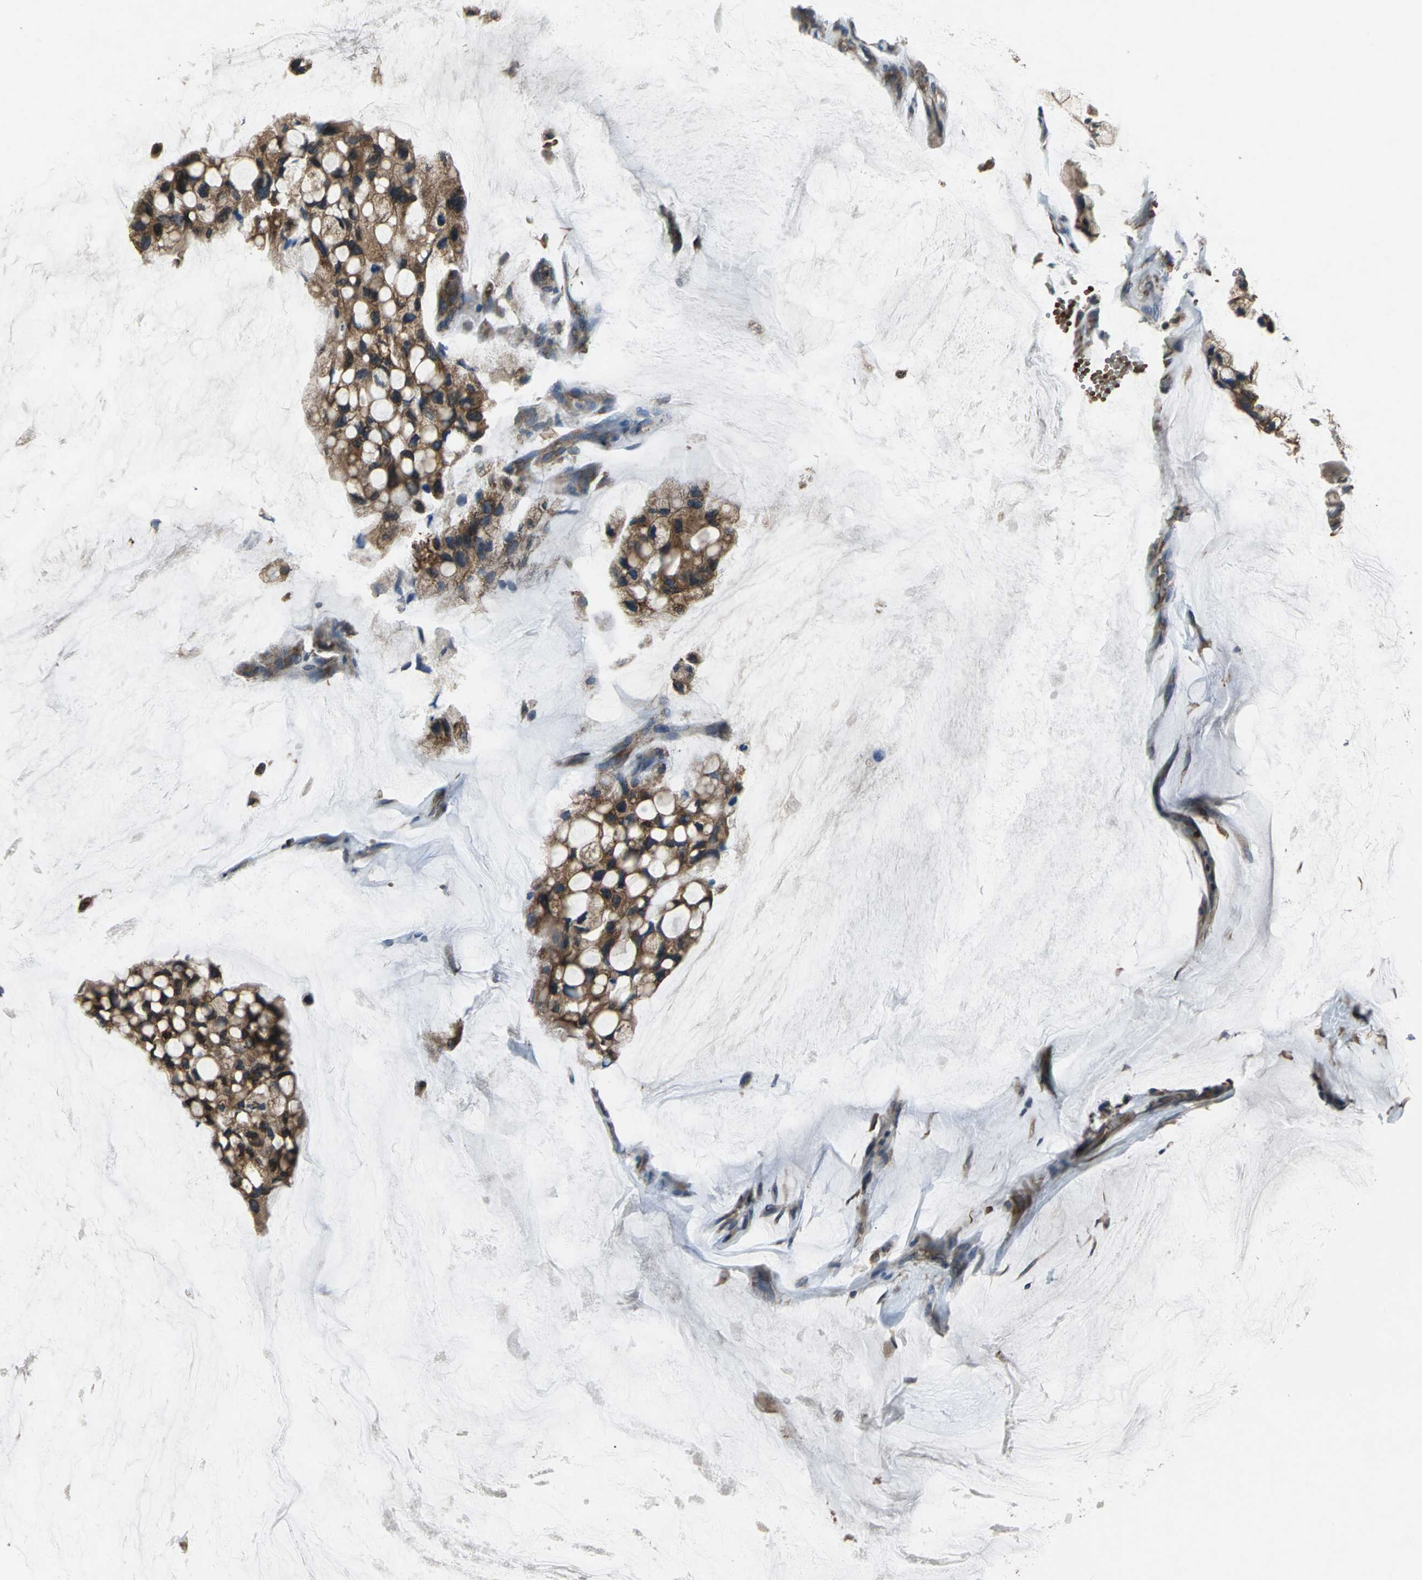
{"staining": {"intensity": "moderate", "quantity": ">75%", "location": "cytoplasmic/membranous"}, "tissue": "ovarian cancer", "cell_type": "Tumor cells", "image_type": "cancer", "snomed": [{"axis": "morphology", "description": "Cystadenocarcinoma, mucinous, NOS"}, {"axis": "topography", "description": "Ovary"}], "caption": "Immunohistochemical staining of human mucinous cystadenocarcinoma (ovarian) displays moderate cytoplasmic/membranous protein expression in about >75% of tumor cells. (DAB (3,3'-diaminobenzidine) = brown stain, brightfield microscopy at high magnification).", "gene": "SYVN1", "patient": {"sex": "female", "age": 39}}